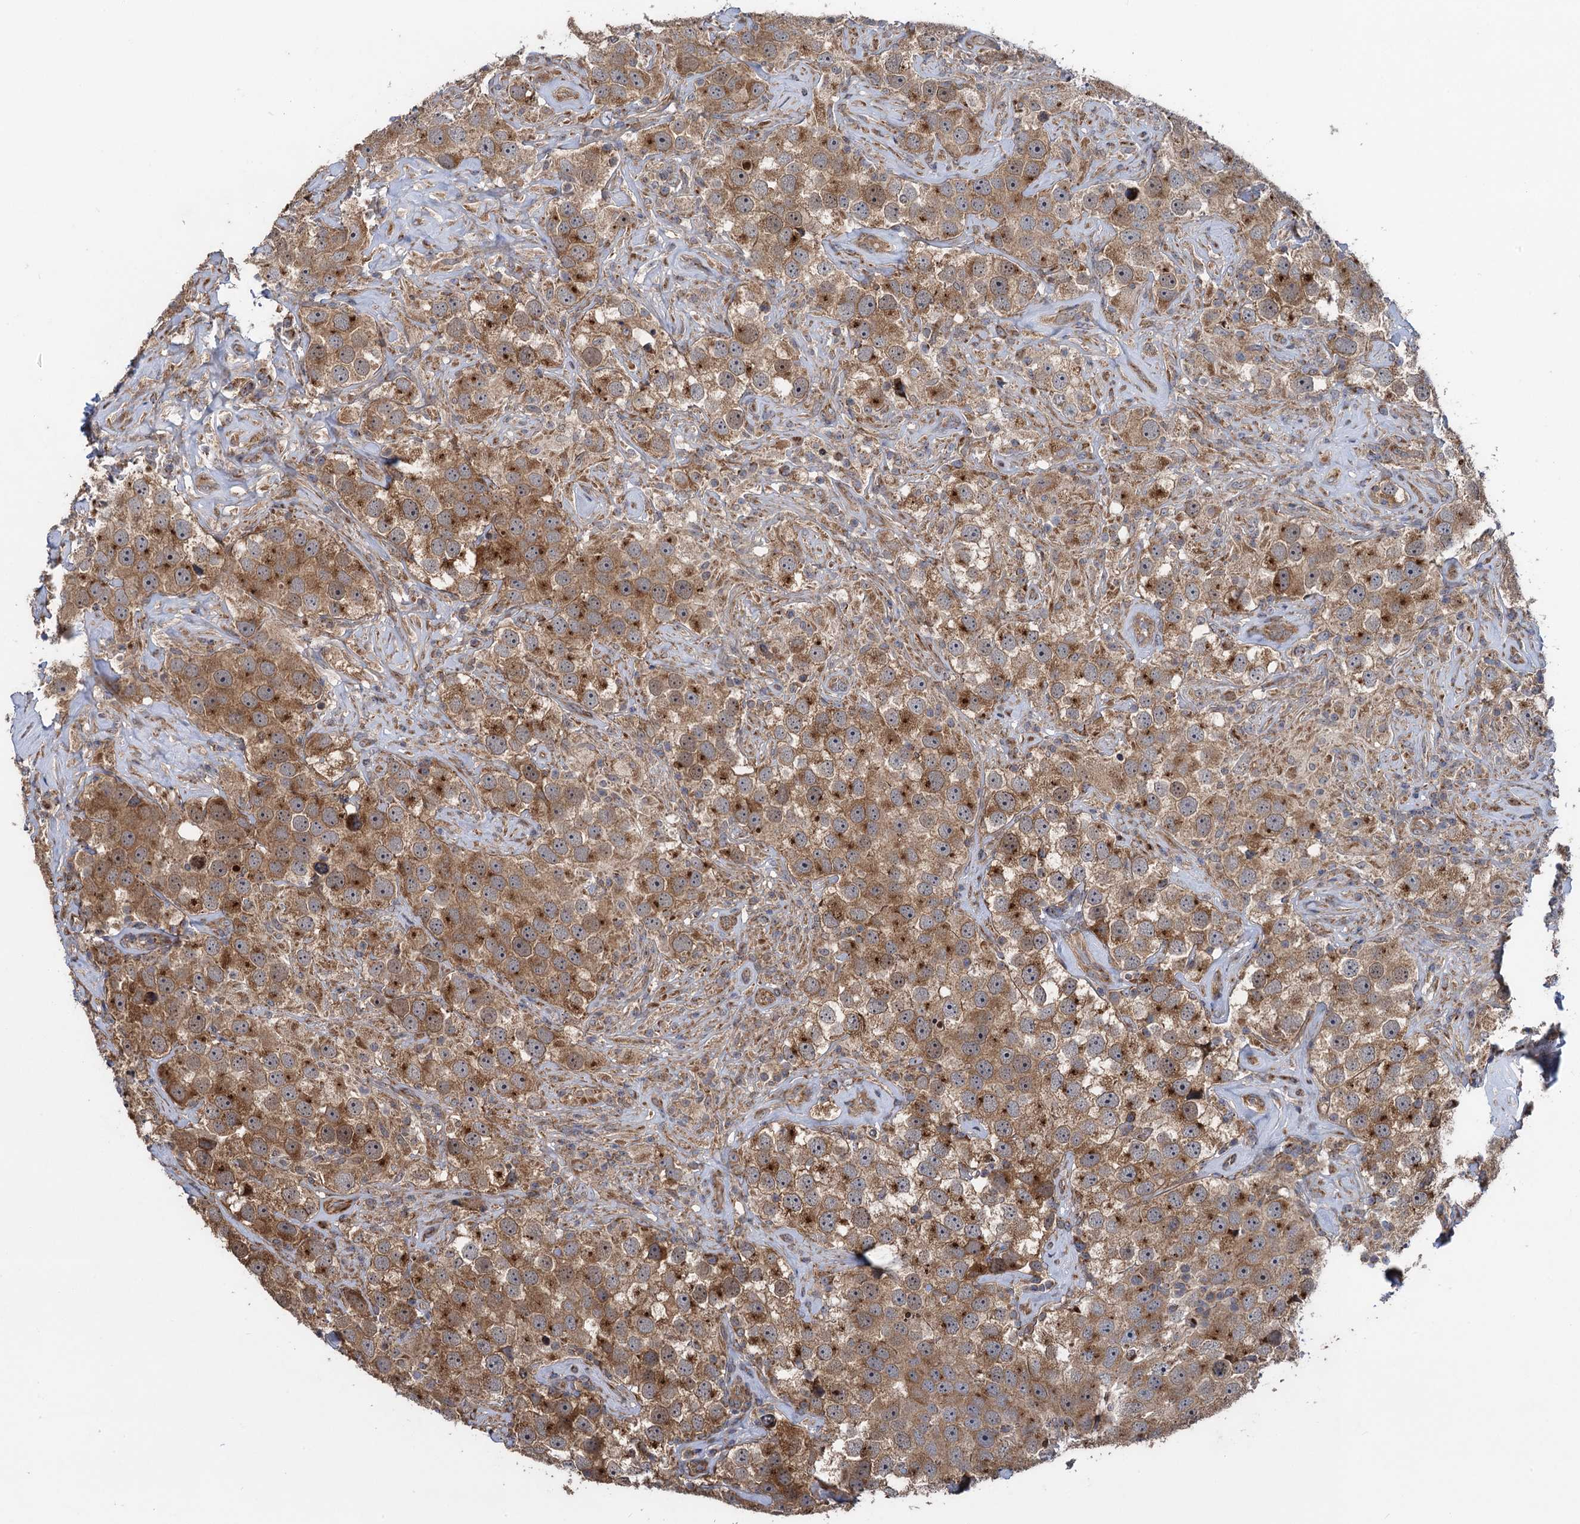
{"staining": {"intensity": "moderate", "quantity": ">75%", "location": "cytoplasmic/membranous"}, "tissue": "testis cancer", "cell_type": "Tumor cells", "image_type": "cancer", "snomed": [{"axis": "morphology", "description": "Seminoma, NOS"}, {"axis": "topography", "description": "Testis"}], "caption": "Protein analysis of testis cancer (seminoma) tissue reveals moderate cytoplasmic/membranous expression in about >75% of tumor cells.", "gene": "HAUS1", "patient": {"sex": "male", "age": 49}}